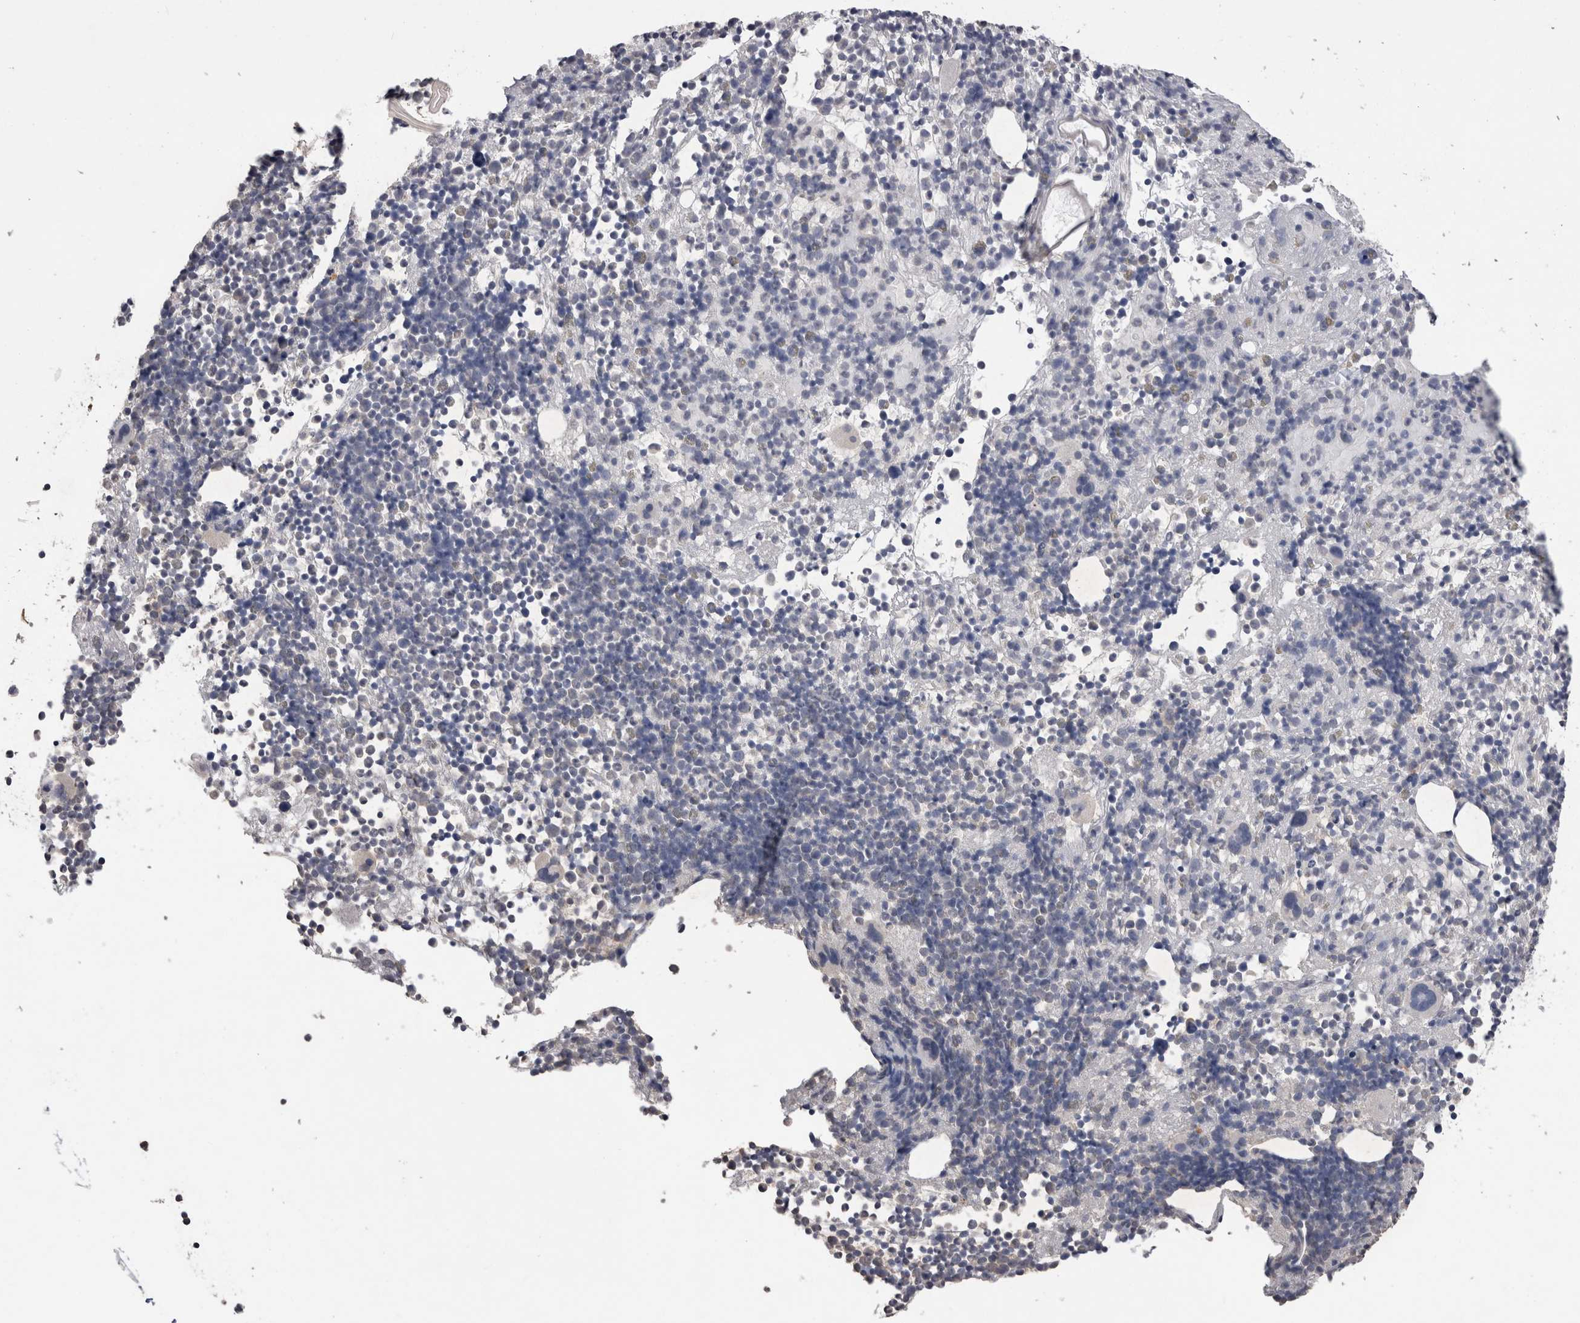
{"staining": {"intensity": "negative", "quantity": "none", "location": "none"}, "tissue": "bone marrow", "cell_type": "Hematopoietic cells", "image_type": "normal", "snomed": [{"axis": "morphology", "description": "Normal tissue, NOS"}, {"axis": "morphology", "description": "Inflammation, NOS"}, {"axis": "topography", "description": "Bone marrow"}], "caption": "IHC micrograph of normal human bone marrow stained for a protein (brown), which demonstrates no positivity in hematopoietic cells.", "gene": "CDH6", "patient": {"sex": "male", "age": 1}}